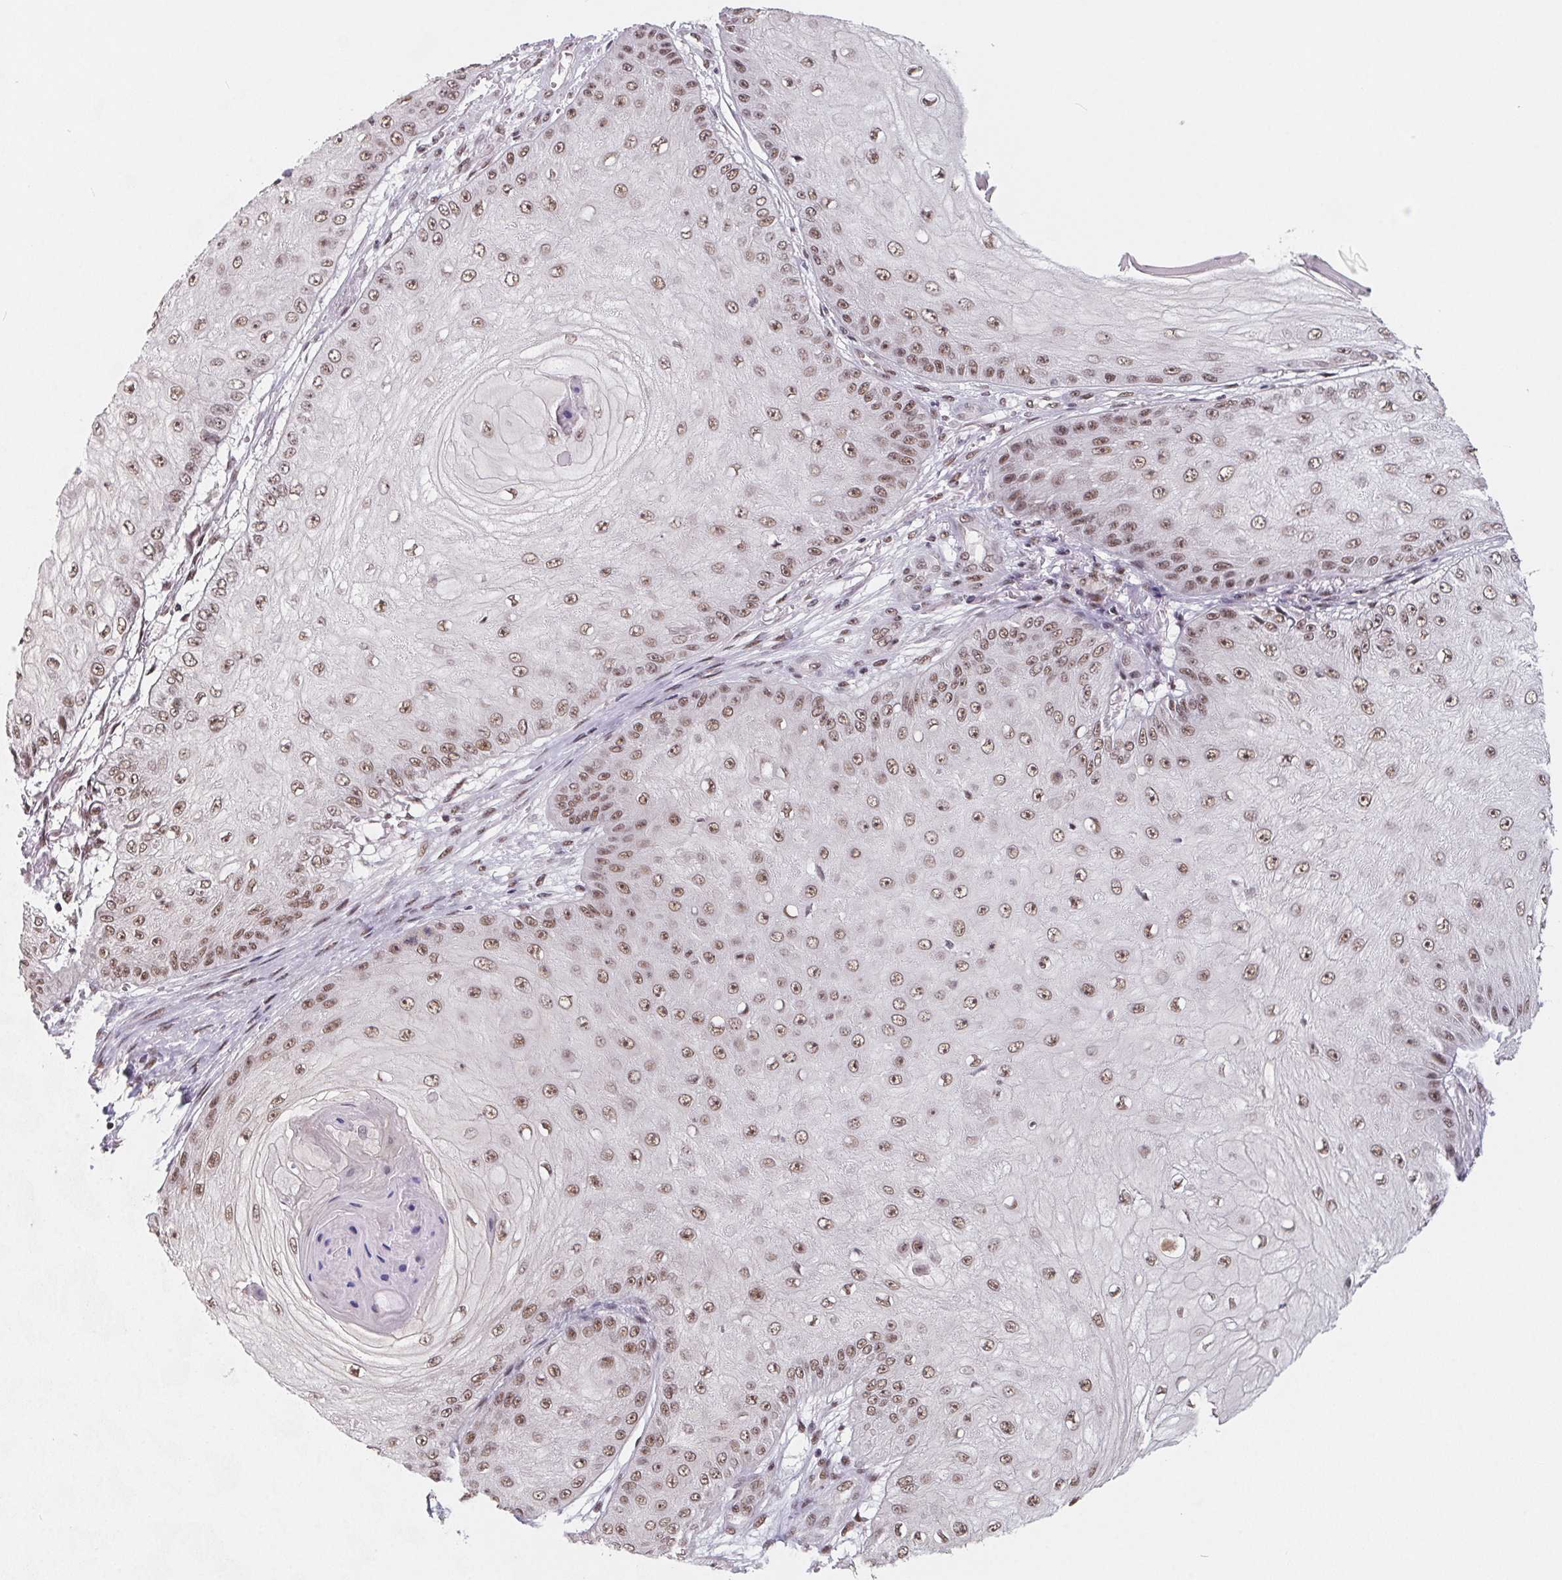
{"staining": {"intensity": "moderate", "quantity": ">75%", "location": "nuclear"}, "tissue": "skin cancer", "cell_type": "Tumor cells", "image_type": "cancer", "snomed": [{"axis": "morphology", "description": "Squamous cell carcinoma, NOS"}, {"axis": "topography", "description": "Skin"}], "caption": "Moderate nuclear expression for a protein is identified in approximately >75% of tumor cells of skin squamous cell carcinoma using IHC.", "gene": "TCERG1", "patient": {"sex": "male", "age": 70}}